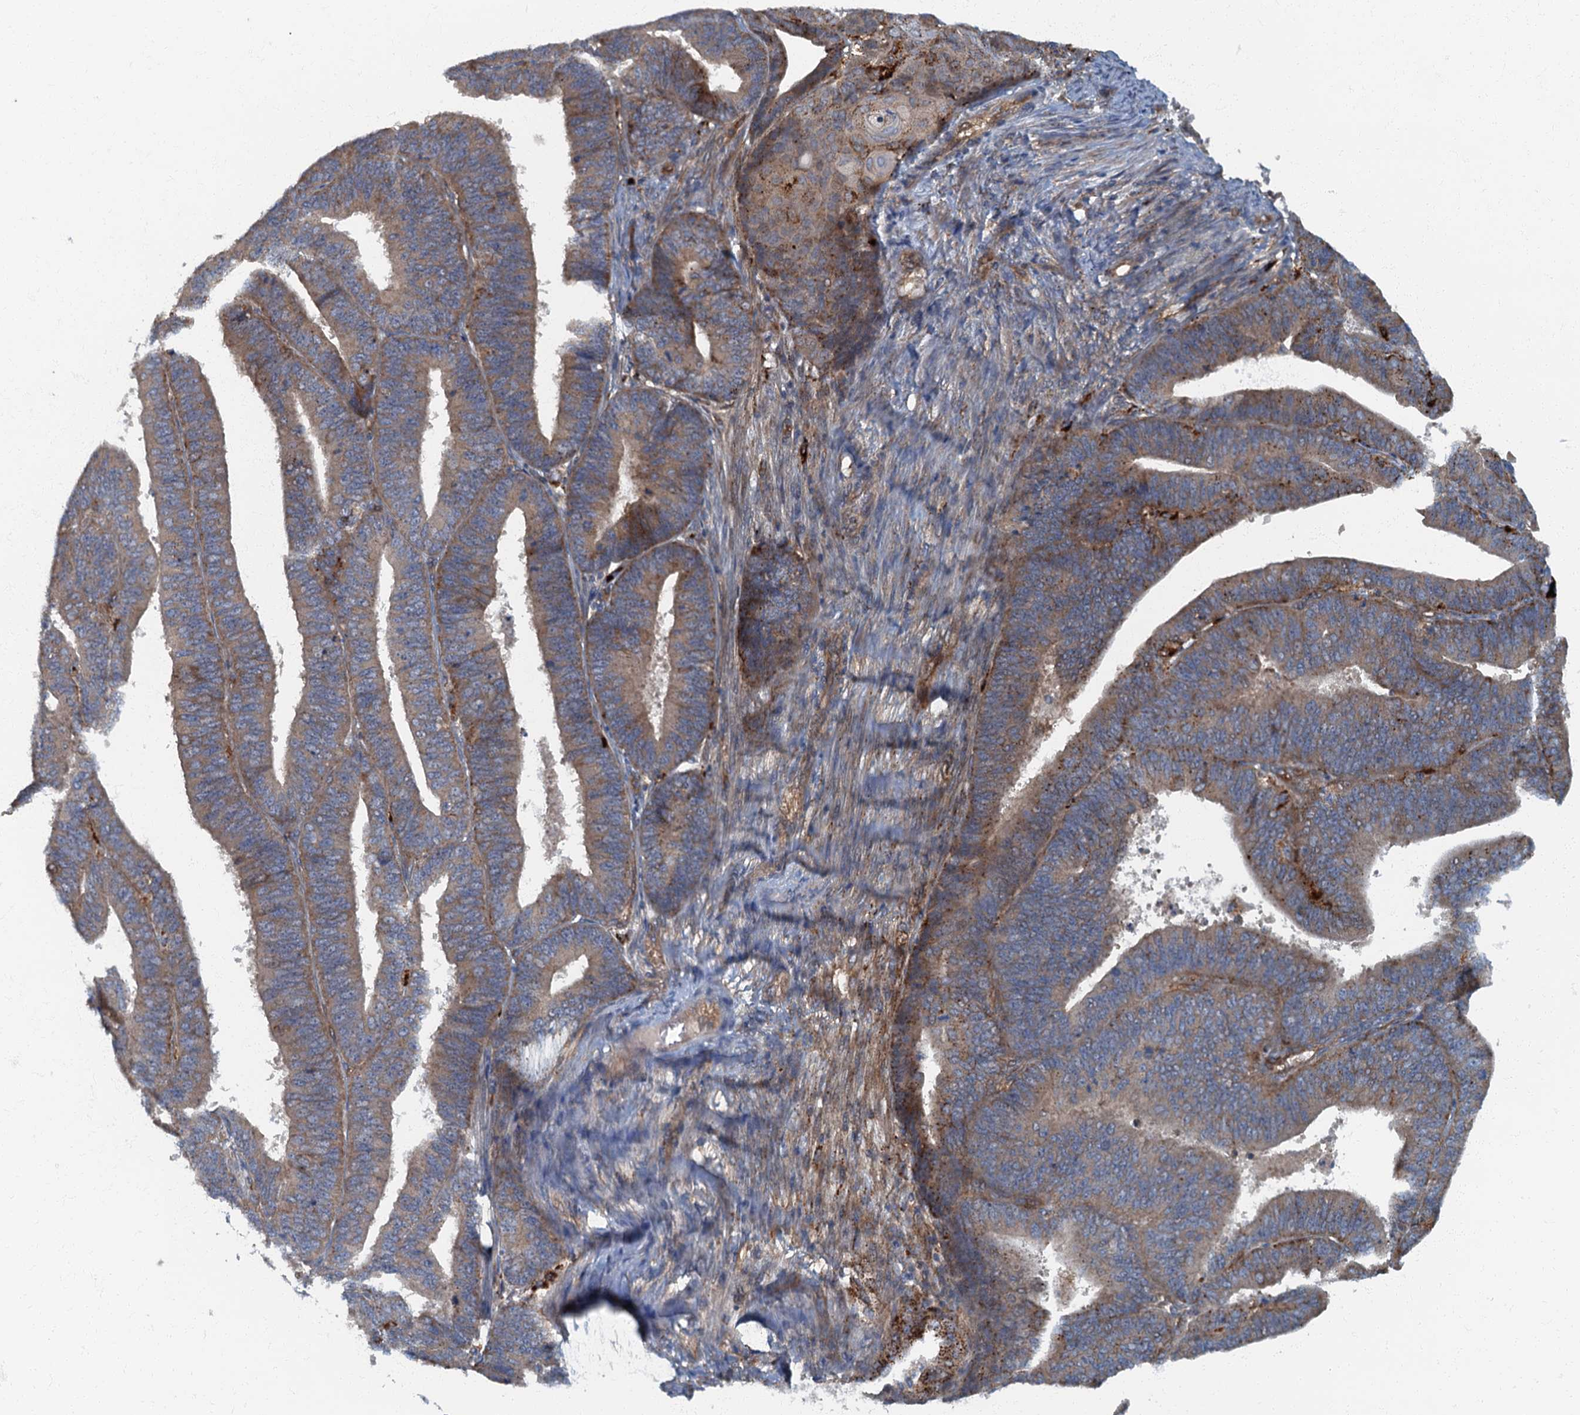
{"staining": {"intensity": "moderate", "quantity": "<25%", "location": "cytoplasmic/membranous"}, "tissue": "endometrial cancer", "cell_type": "Tumor cells", "image_type": "cancer", "snomed": [{"axis": "morphology", "description": "Adenocarcinoma, NOS"}, {"axis": "topography", "description": "Endometrium"}], "caption": "Immunohistochemical staining of human endometrial cancer shows low levels of moderate cytoplasmic/membranous expression in about <25% of tumor cells. (DAB (3,3'-diaminobenzidine) IHC with brightfield microscopy, high magnification).", "gene": "ARL11", "patient": {"sex": "female", "age": 73}}